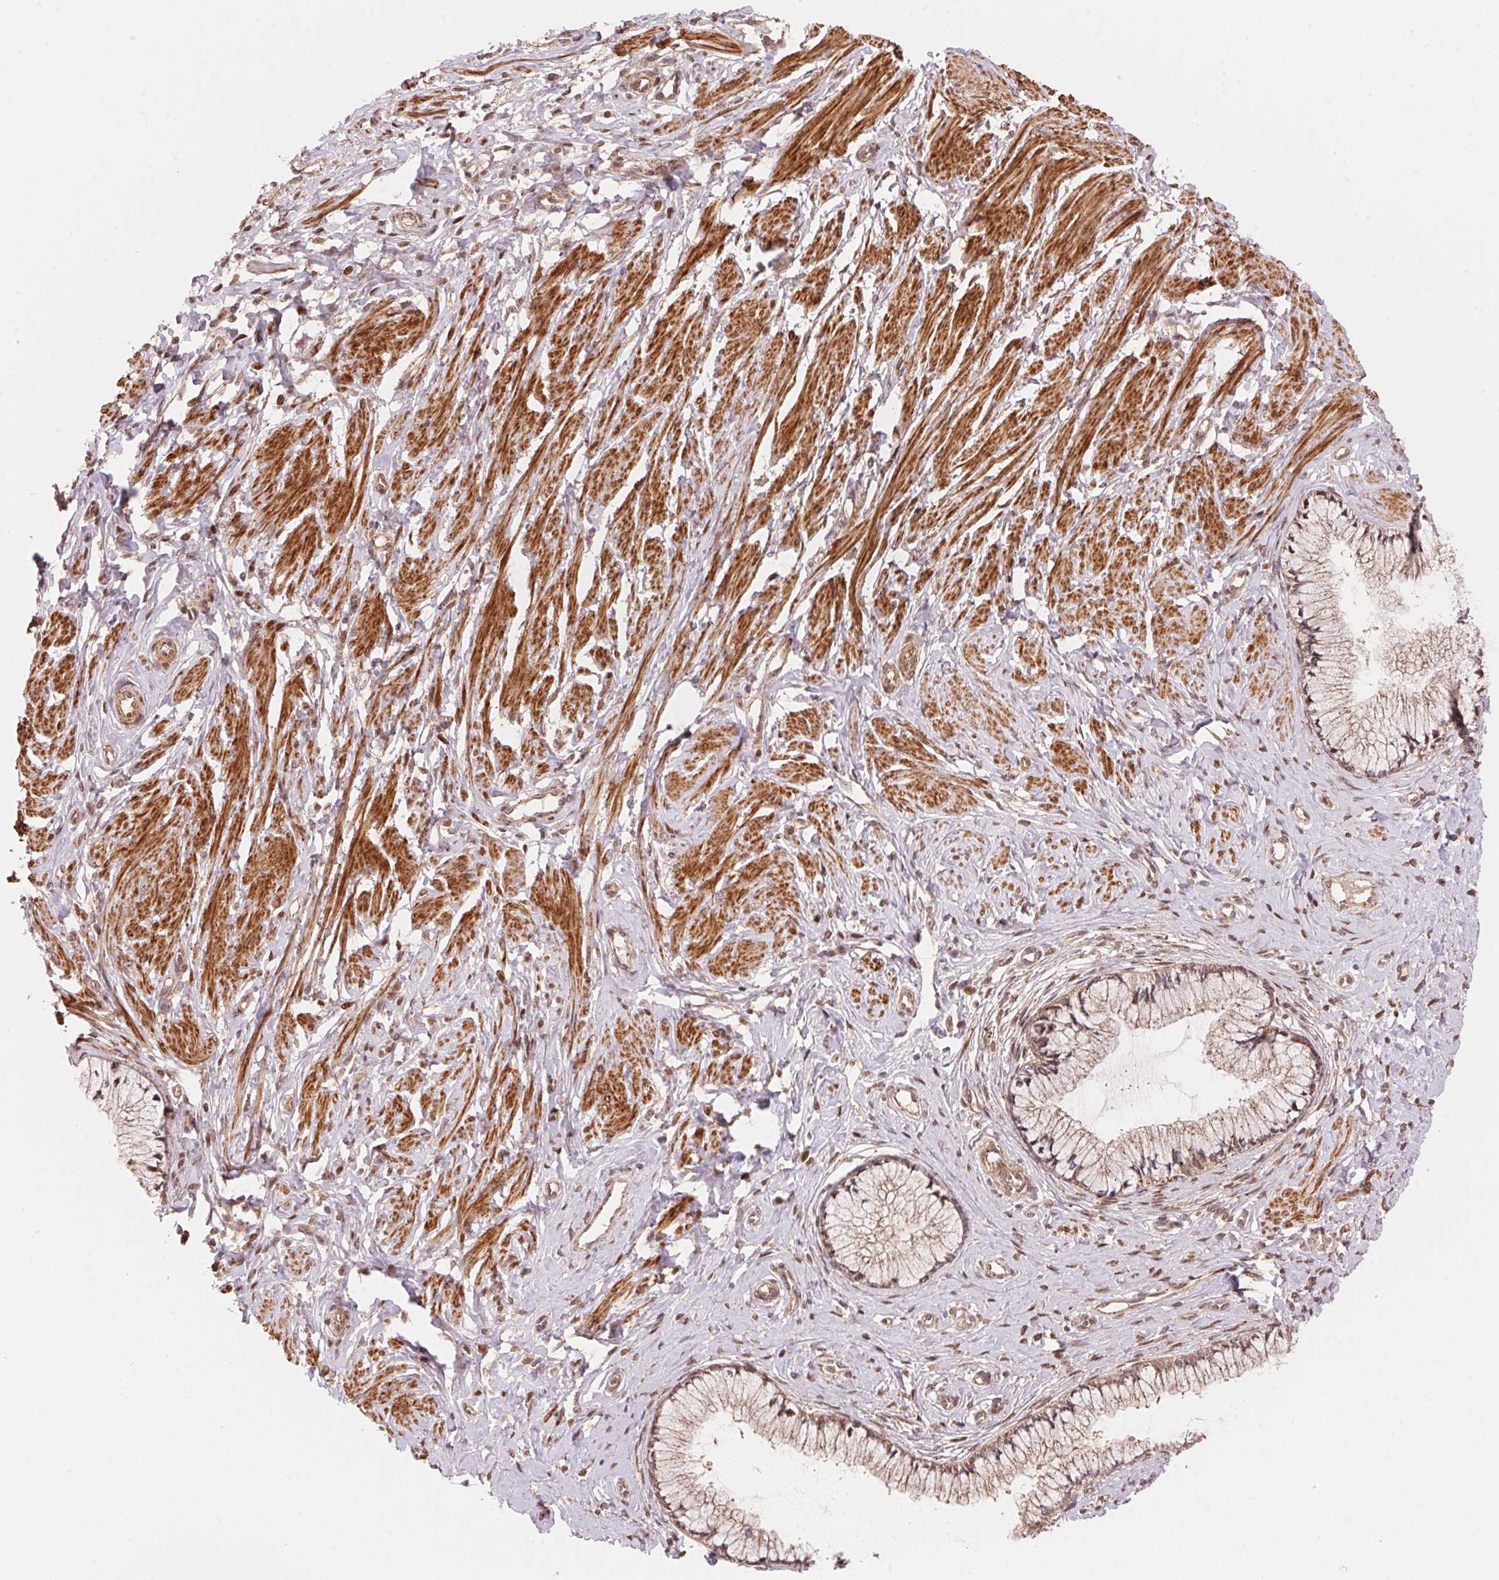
{"staining": {"intensity": "weak", "quantity": ">75%", "location": "cytoplasmic/membranous"}, "tissue": "cervix", "cell_type": "Glandular cells", "image_type": "normal", "snomed": [{"axis": "morphology", "description": "Normal tissue, NOS"}, {"axis": "topography", "description": "Cervix"}], "caption": "Weak cytoplasmic/membranous positivity is identified in about >75% of glandular cells in unremarkable cervix.", "gene": "TNIP2", "patient": {"sex": "female", "age": 37}}